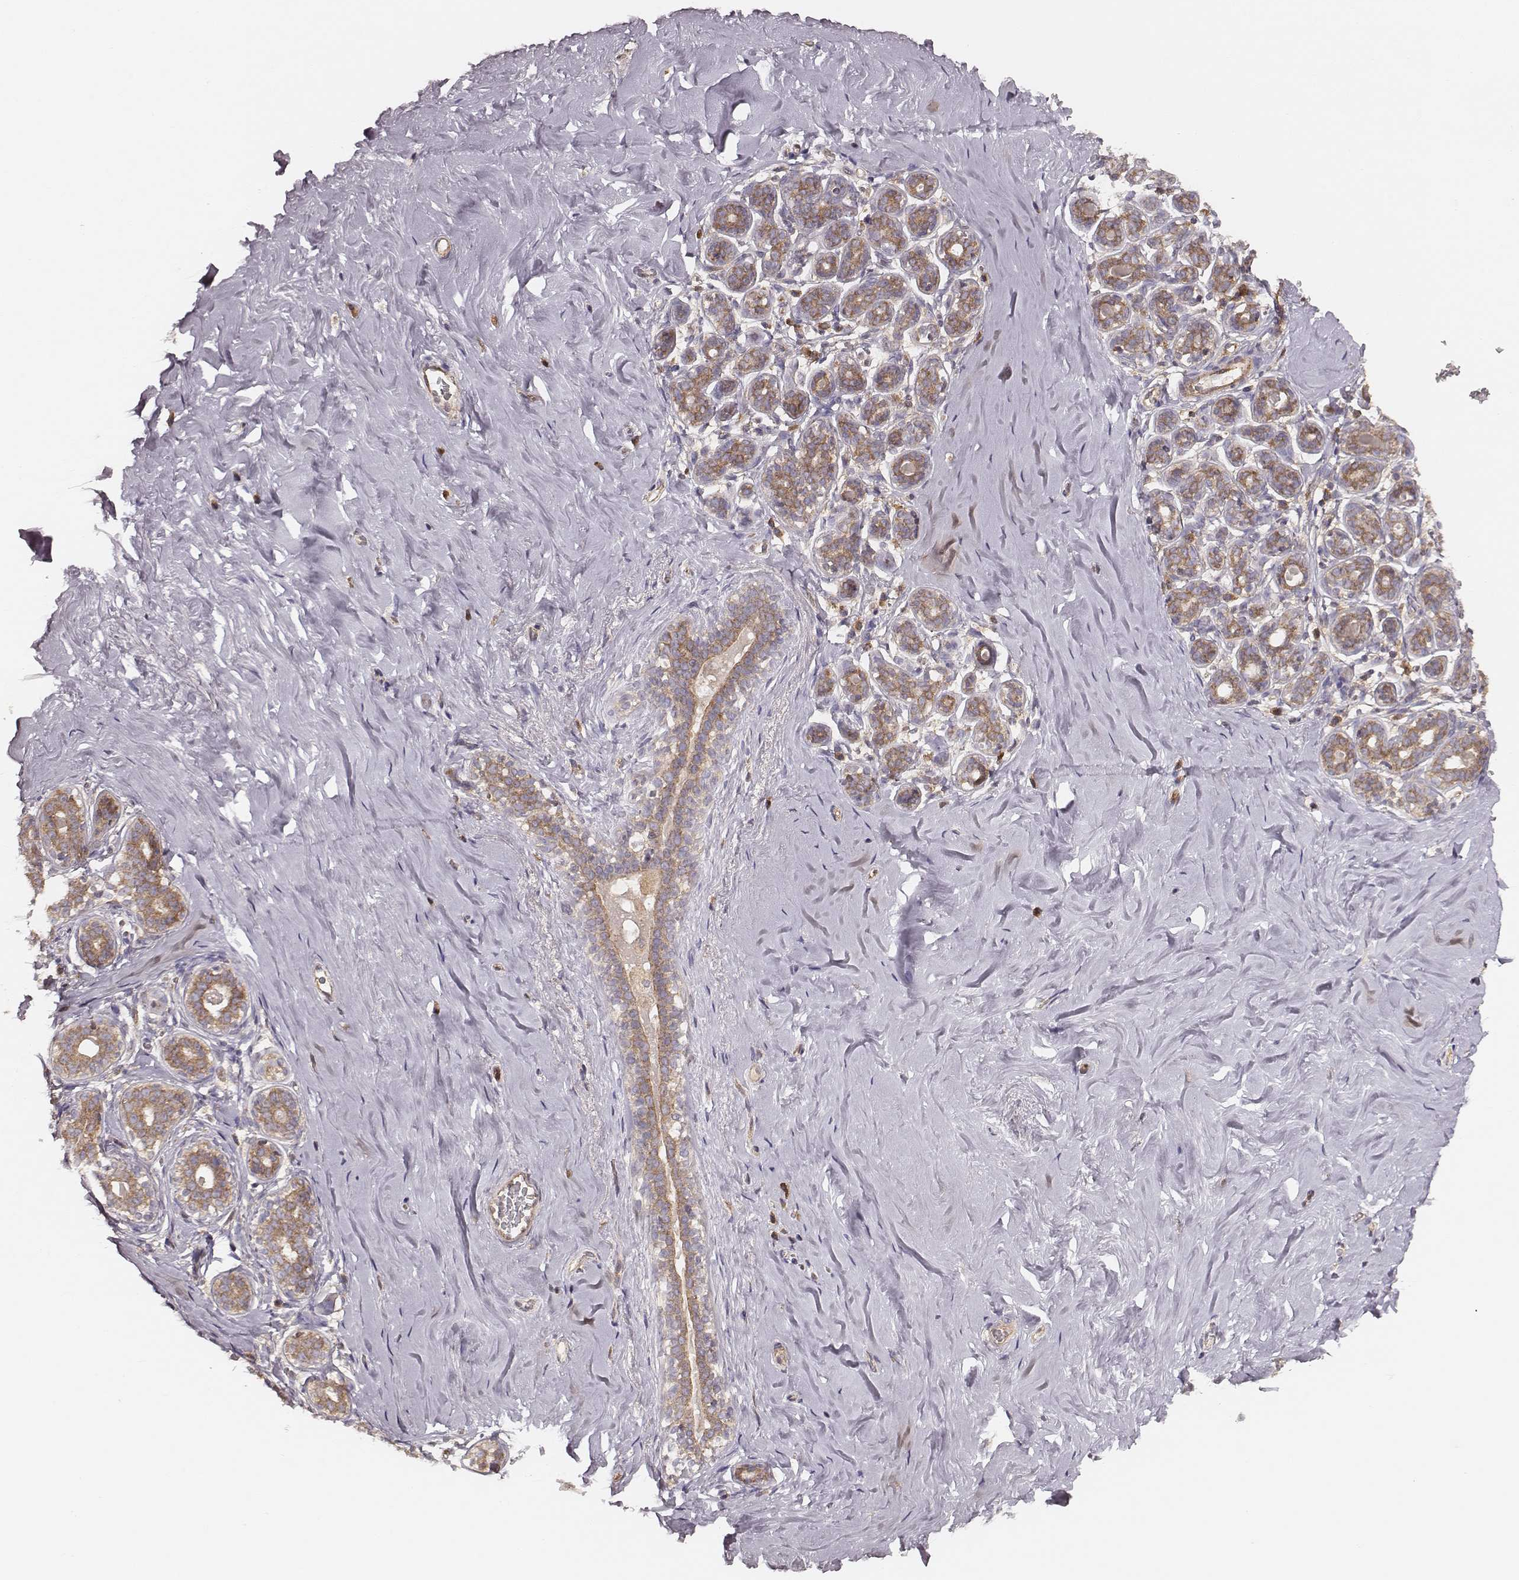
{"staining": {"intensity": "moderate", "quantity": ">75%", "location": "cytoplasmic/membranous"}, "tissue": "breast", "cell_type": "Adipocytes", "image_type": "normal", "snomed": [{"axis": "morphology", "description": "Normal tissue, NOS"}, {"axis": "topography", "description": "Skin"}, {"axis": "topography", "description": "Breast"}], "caption": "Brown immunohistochemical staining in normal human breast reveals moderate cytoplasmic/membranous positivity in about >75% of adipocytes.", "gene": "CARS1", "patient": {"sex": "female", "age": 43}}